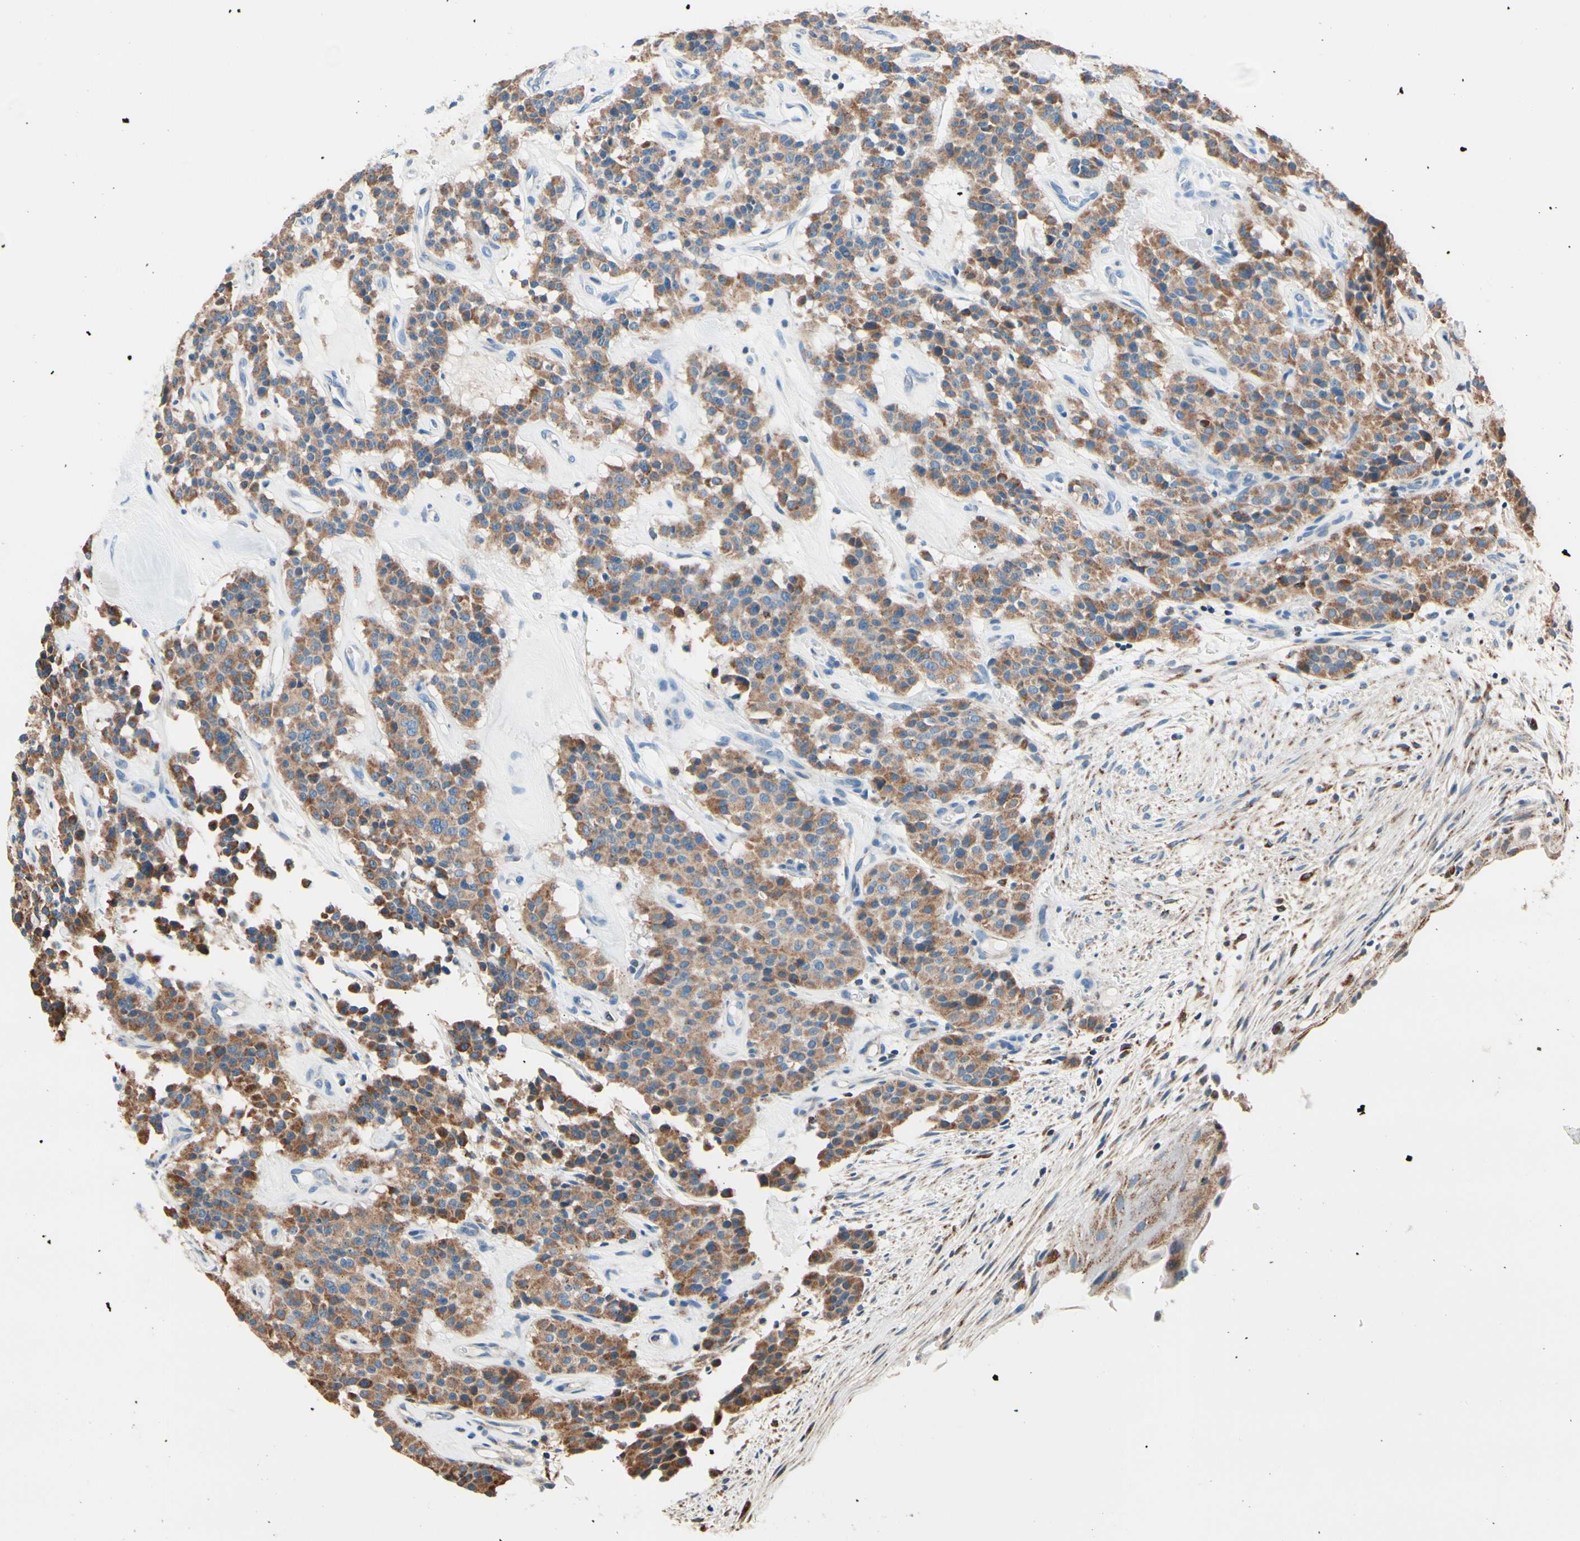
{"staining": {"intensity": "moderate", "quantity": ">75%", "location": "cytoplasmic/membranous"}, "tissue": "carcinoid", "cell_type": "Tumor cells", "image_type": "cancer", "snomed": [{"axis": "morphology", "description": "Carcinoid, malignant, NOS"}, {"axis": "topography", "description": "Lung"}], "caption": "Tumor cells demonstrate medium levels of moderate cytoplasmic/membranous expression in approximately >75% of cells in malignant carcinoid.", "gene": "TMEM176A", "patient": {"sex": "male", "age": 30}}